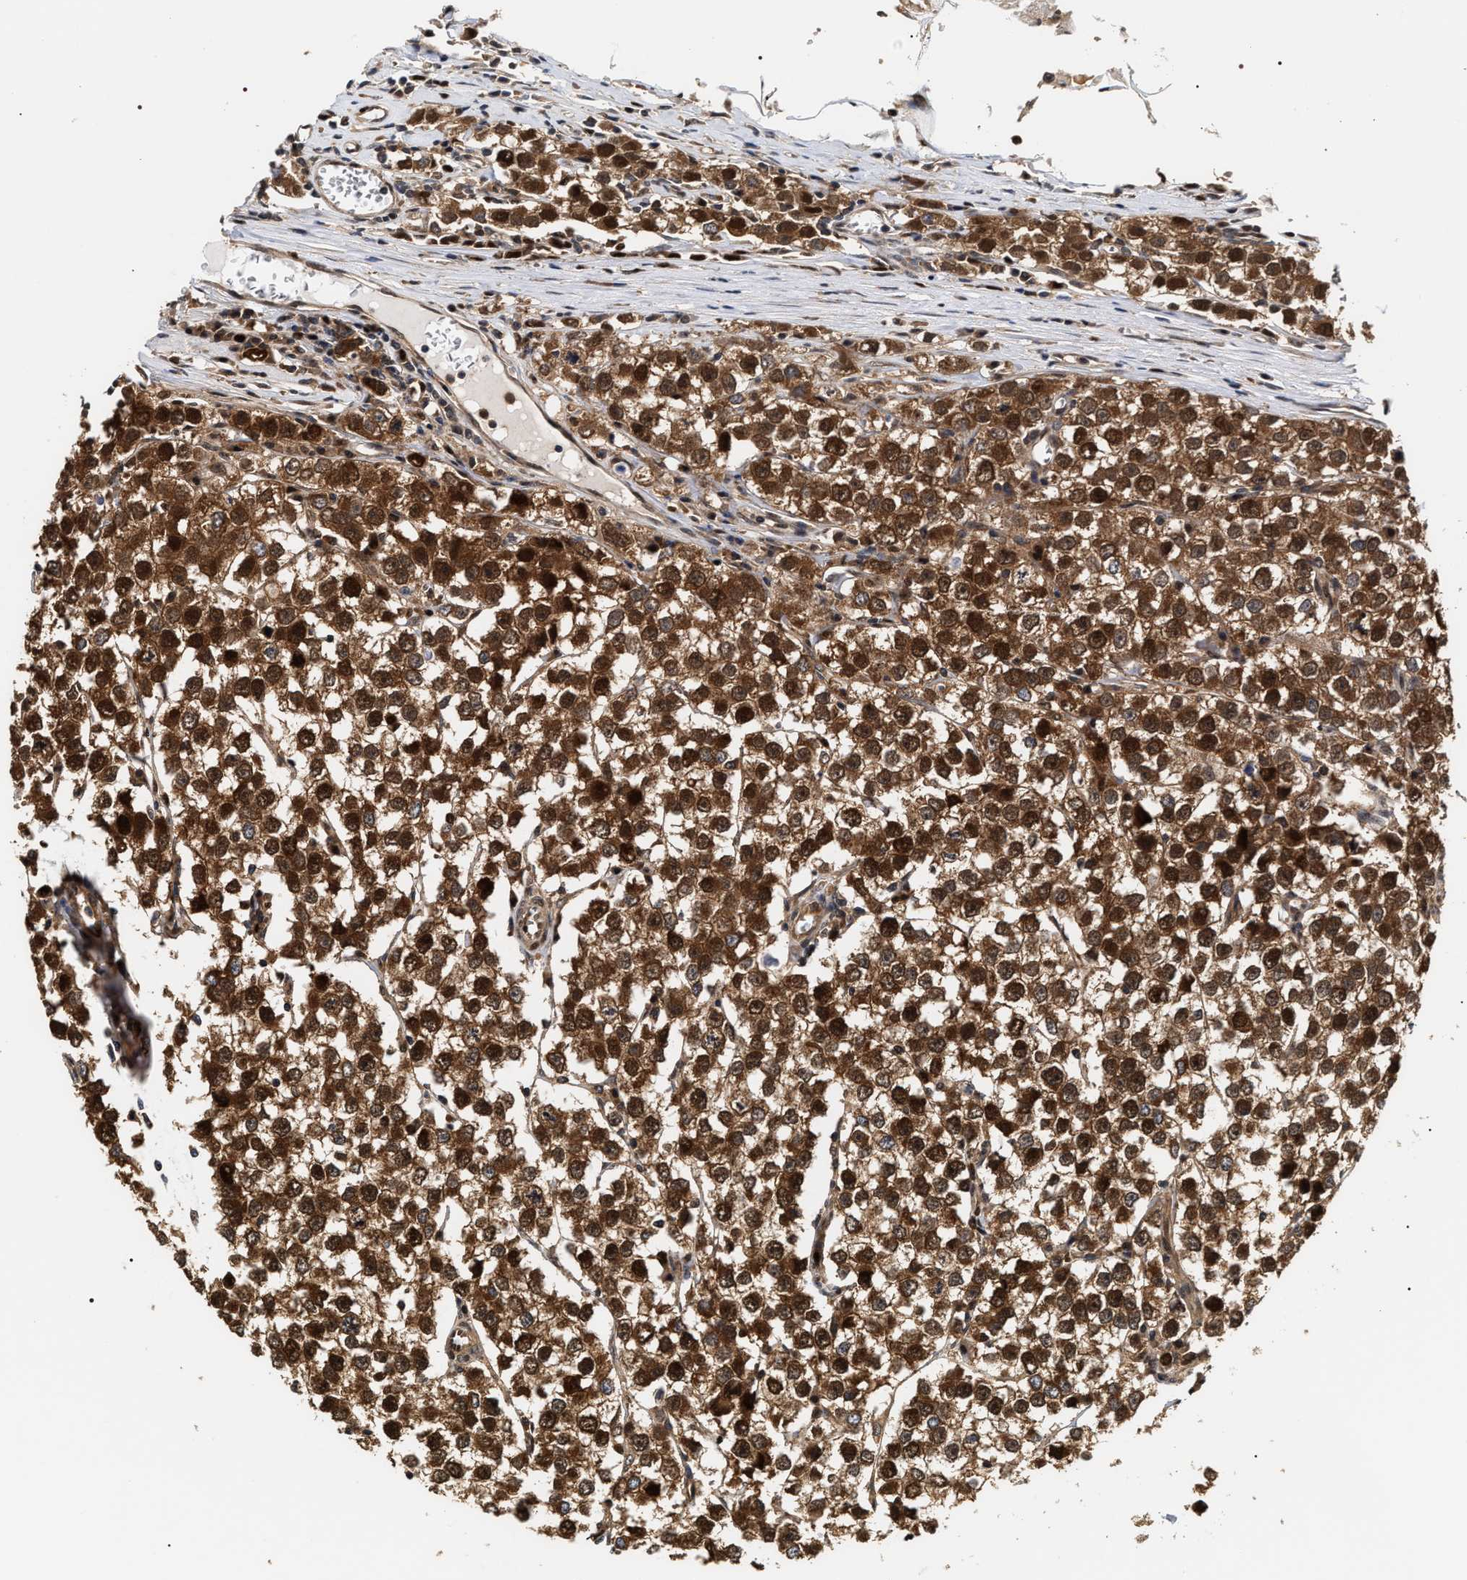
{"staining": {"intensity": "moderate", "quantity": ">75%", "location": "cytoplasmic/membranous,nuclear"}, "tissue": "testis cancer", "cell_type": "Tumor cells", "image_type": "cancer", "snomed": [{"axis": "morphology", "description": "Seminoma, NOS"}, {"axis": "morphology", "description": "Carcinoma, Embryonal, NOS"}, {"axis": "topography", "description": "Testis"}], "caption": "Testis seminoma was stained to show a protein in brown. There is medium levels of moderate cytoplasmic/membranous and nuclear expression in approximately >75% of tumor cells.", "gene": "BAG6", "patient": {"sex": "male", "age": 52}}